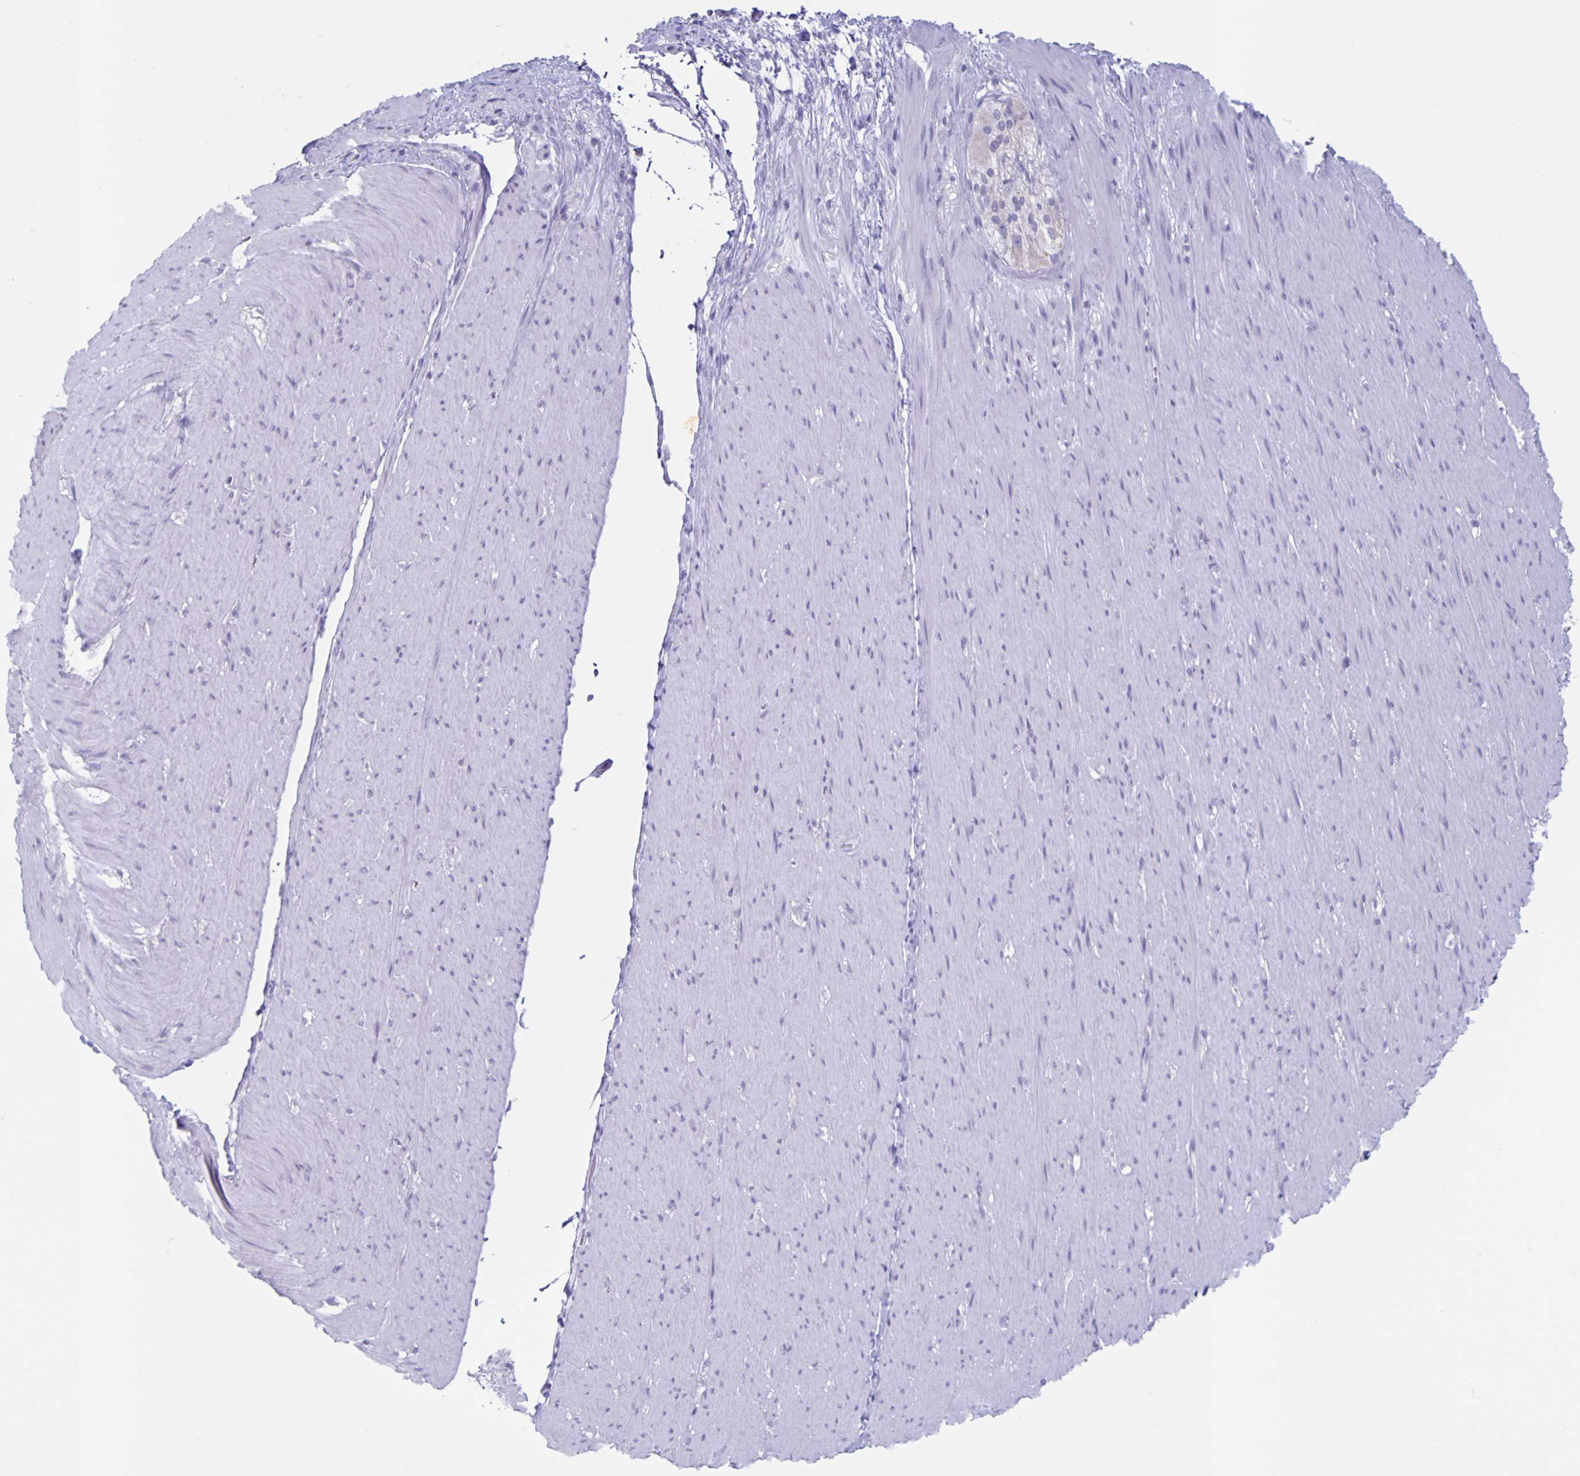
{"staining": {"intensity": "negative", "quantity": "none", "location": "none"}, "tissue": "smooth muscle", "cell_type": "Smooth muscle cells", "image_type": "normal", "snomed": [{"axis": "morphology", "description": "Normal tissue, NOS"}, {"axis": "topography", "description": "Smooth muscle"}, {"axis": "topography", "description": "Rectum"}], "caption": "Immunohistochemical staining of unremarkable smooth muscle demonstrates no significant expression in smooth muscle cells. (Immunohistochemistry, brightfield microscopy, high magnification).", "gene": "CT45A10", "patient": {"sex": "male", "age": 53}}